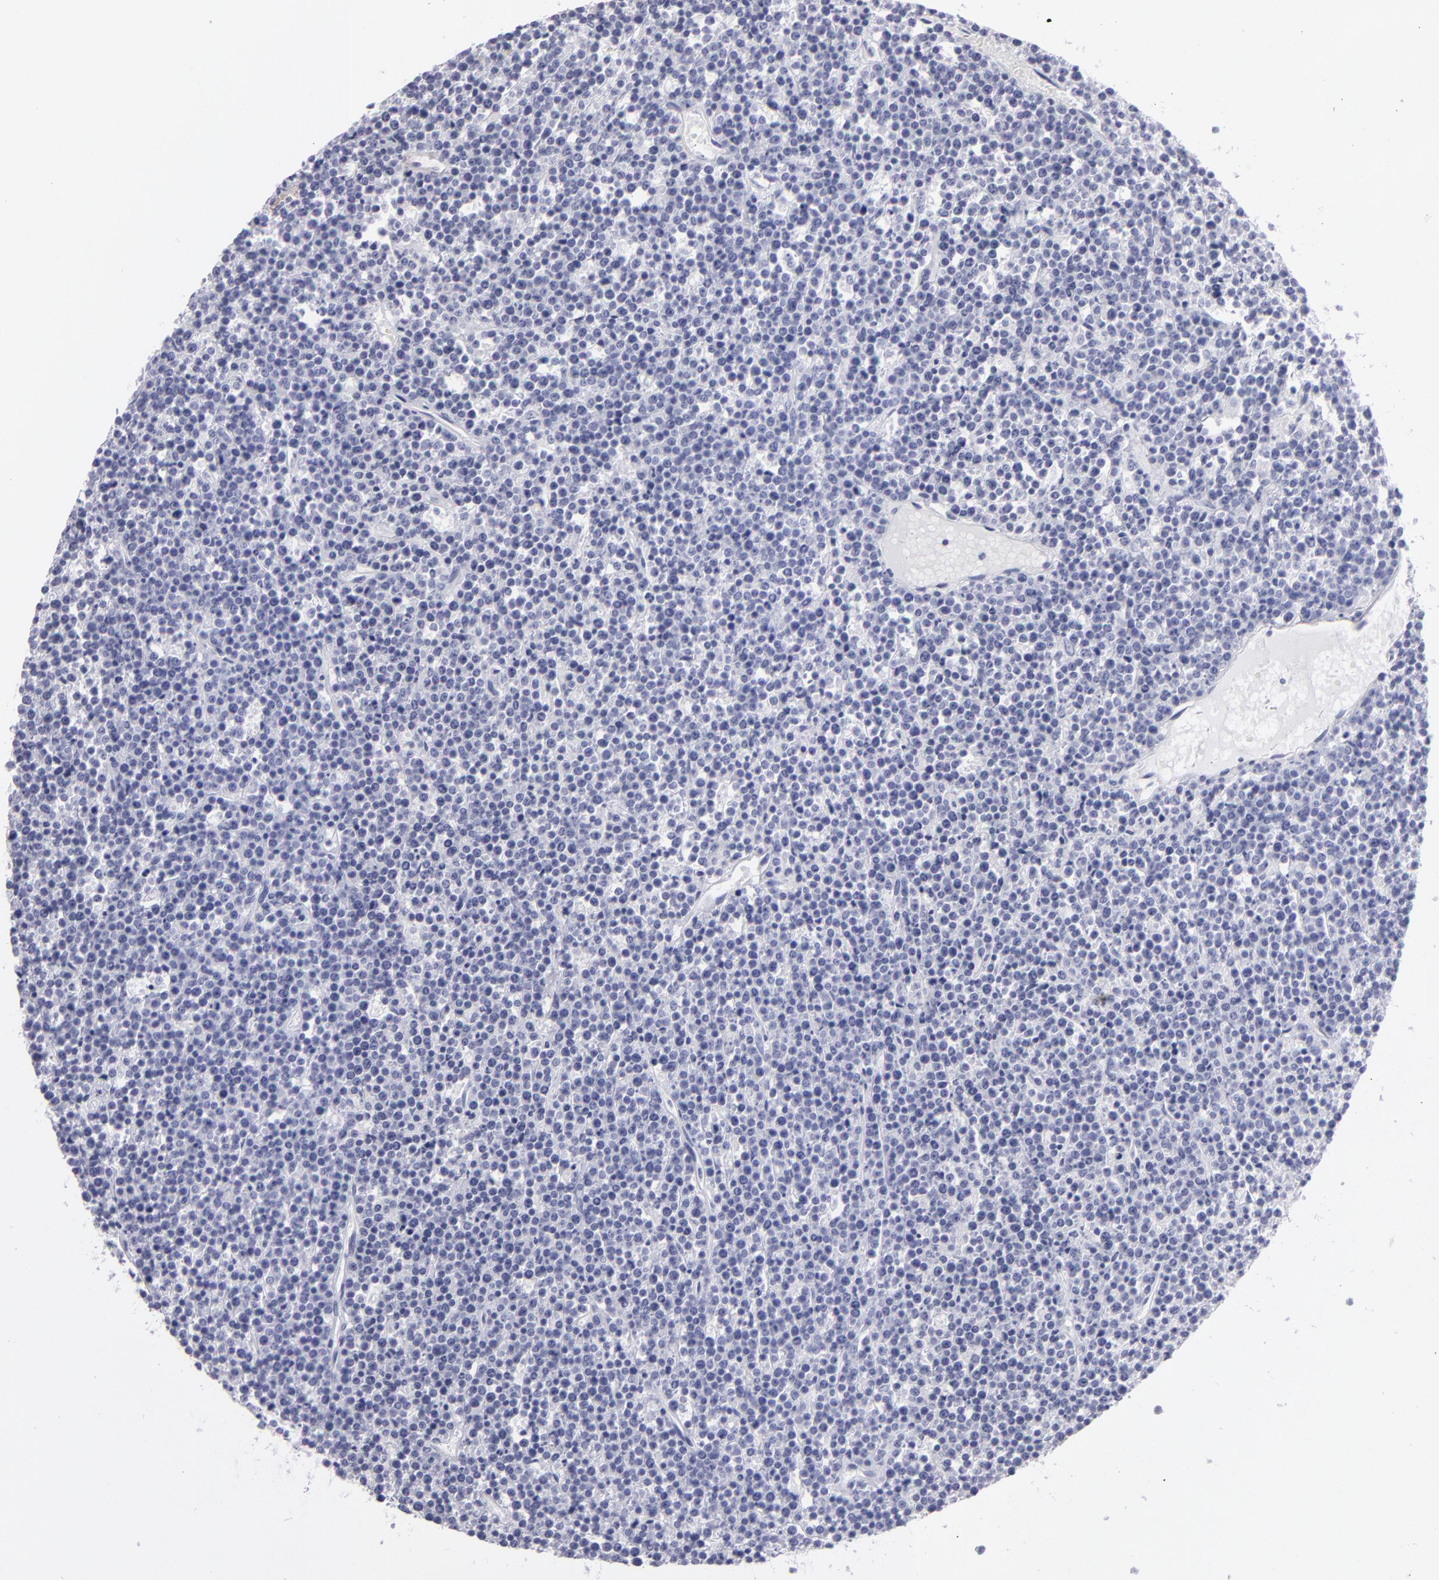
{"staining": {"intensity": "negative", "quantity": "none", "location": "none"}, "tissue": "lymphoma", "cell_type": "Tumor cells", "image_type": "cancer", "snomed": [{"axis": "morphology", "description": "Malignant lymphoma, non-Hodgkin's type, High grade"}, {"axis": "topography", "description": "Ovary"}], "caption": "There is no significant expression in tumor cells of lymphoma.", "gene": "MYH11", "patient": {"sex": "female", "age": 56}}